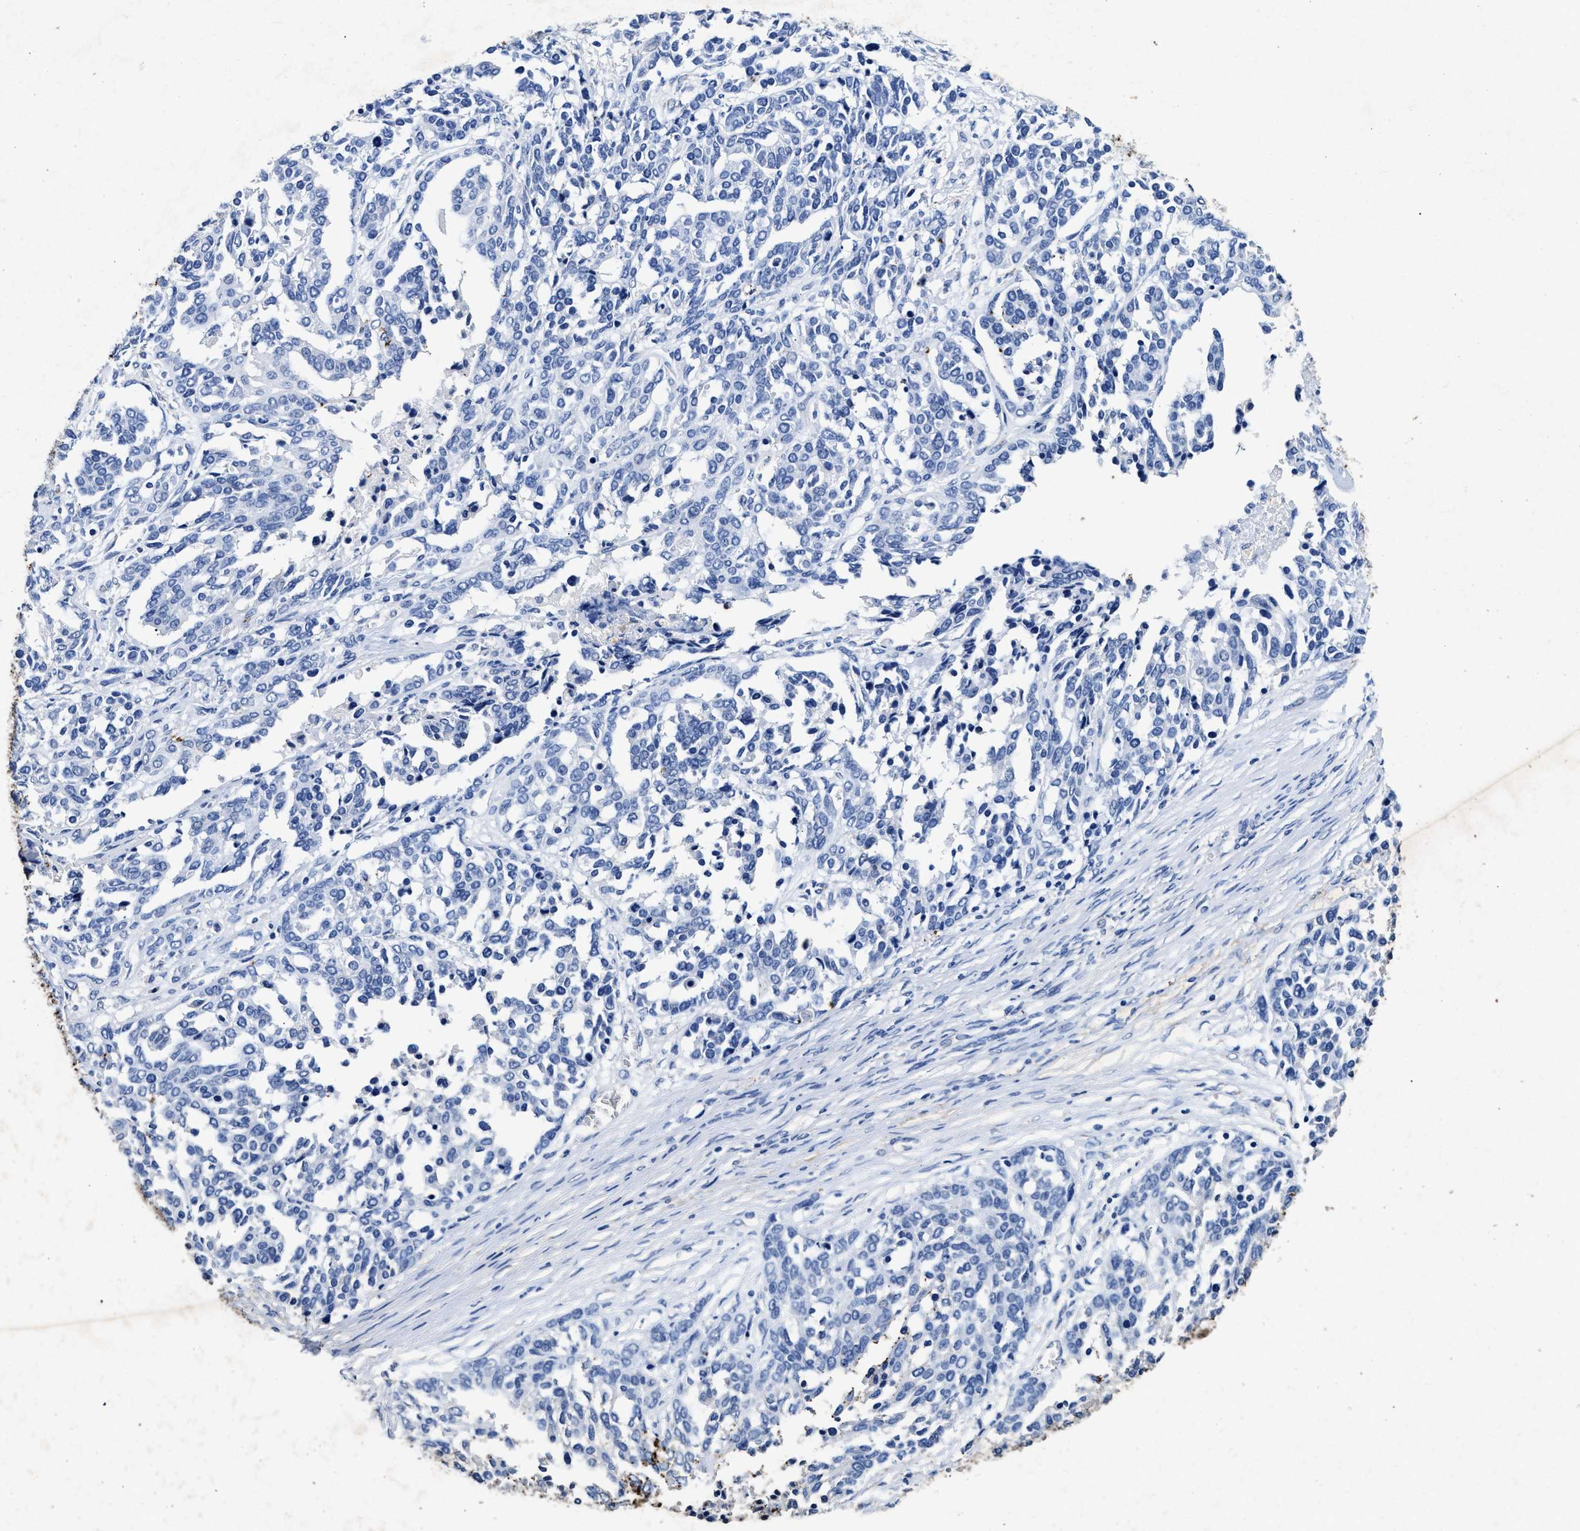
{"staining": {"intensity": "negative", "quantity": "none", "location": "none"}, "tissue": "ovarian cancer", "cell_type": "Tumor cells", "image_type": "cancer", "snomed": [{"axis": "morphology", "description": "Cystadenocarcinoma, serous, NOS"}, {"axis": "topography", "description": "Ovary"}], "caption": "Immunohistochemistry (IHC) photomicrograph of ovarian cancer stained for a protein (brown), which reveals no expression in tumor cells.", "gene": "LTB4R2", "patient": {"sex": "female", "age": 44}}